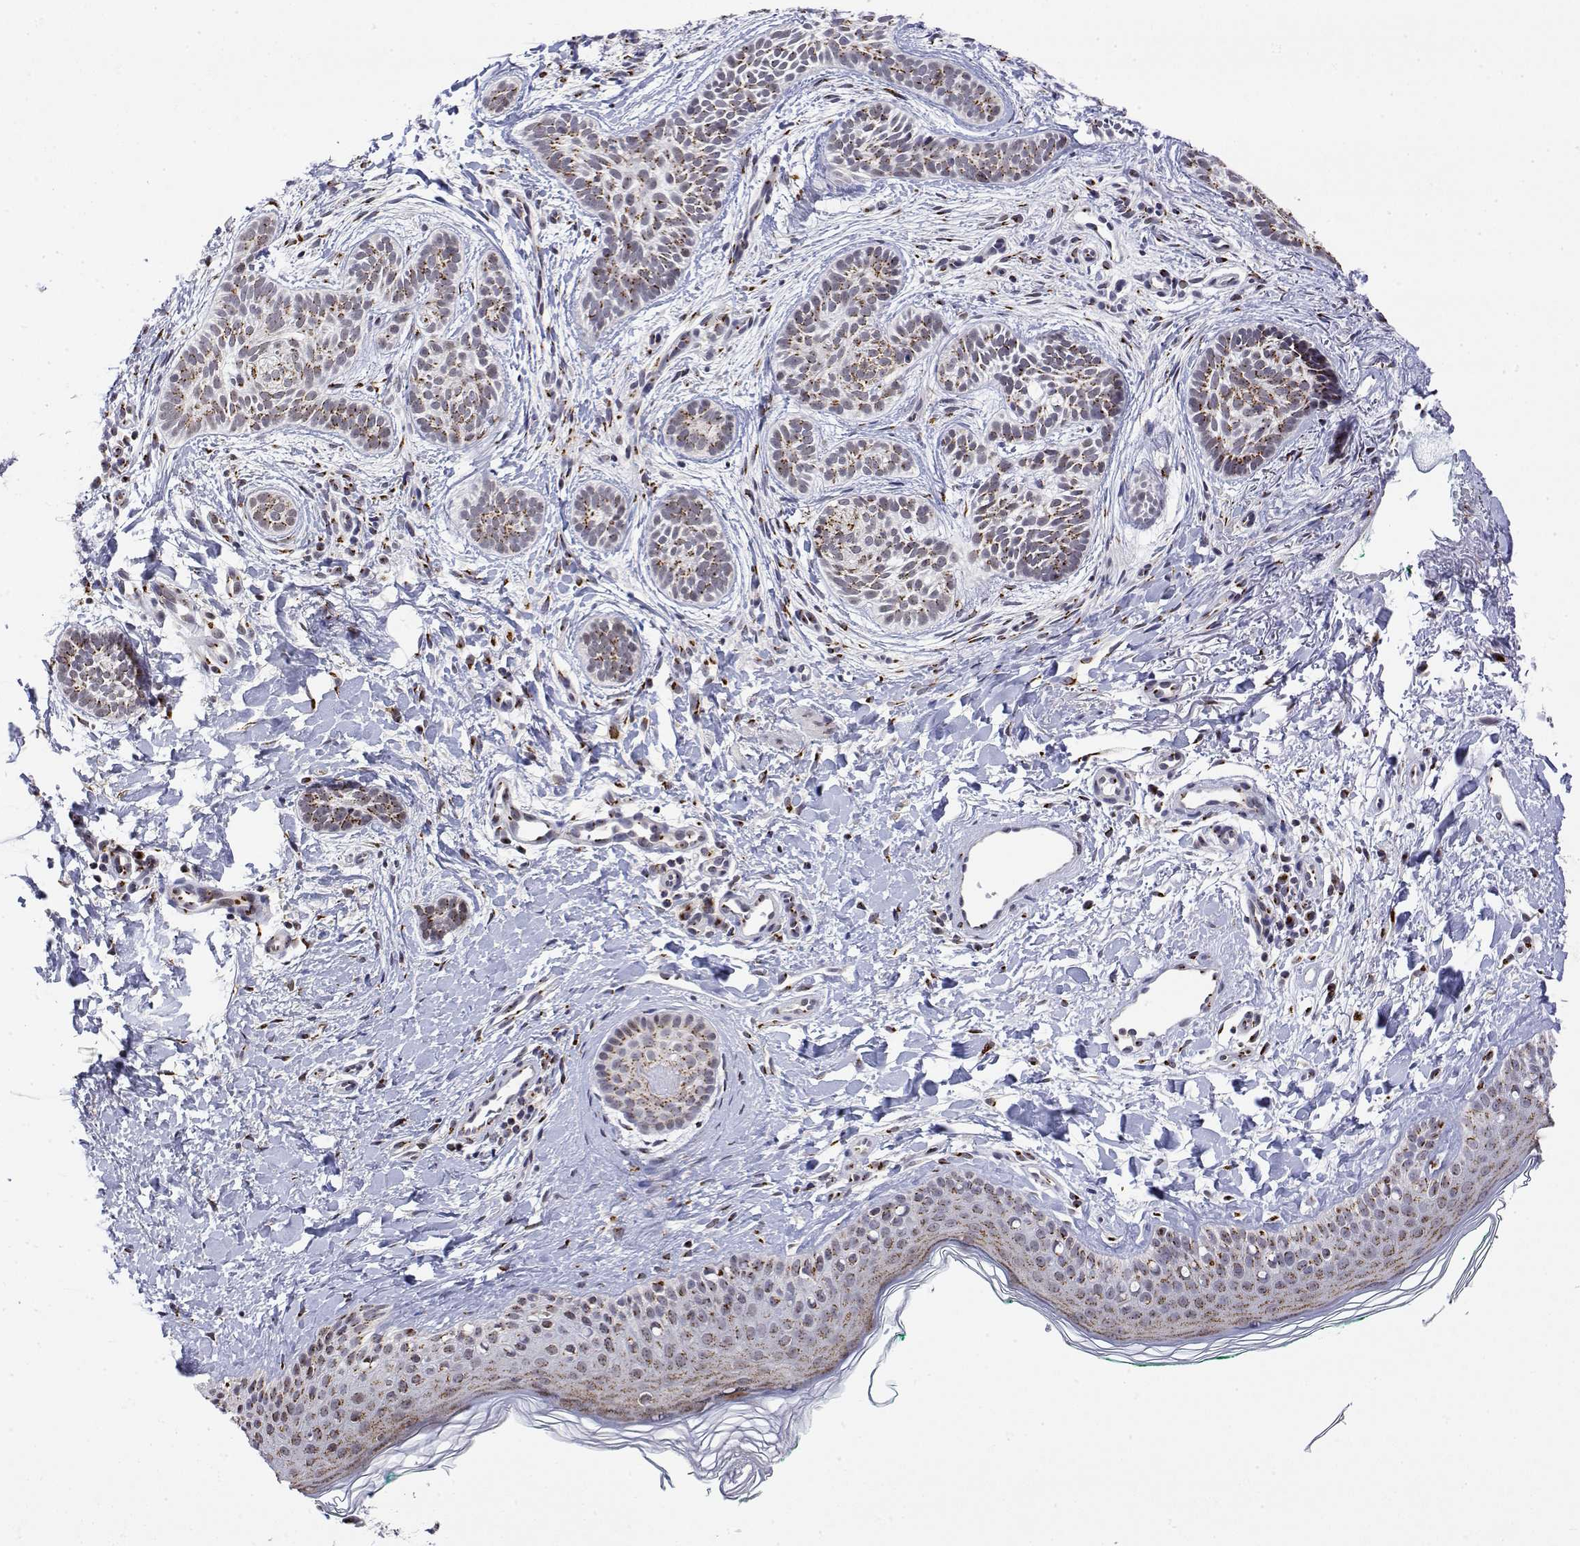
{"staining": {"intensity": "moderate", "quantity": ">75%", "location": "cytoplasmic/membranous"}, "tissue": "skin cancer", "cell_type": "Tumor cells", "image_type": "cancer", "snomed": [{"axis": "morphology", "description": "Basal cell carcinoma"}, {"axis": "topography", "description": "Skin"}], "caption": "A histopathology image showing moderate cytoplasmic/membranous positivity in approximately >75% of tumor cells in skin cancer, as visualized by brown immunohistochemical staining.", "gene": "YIPF3", "patient": {"sex": "male", "age": 63}}